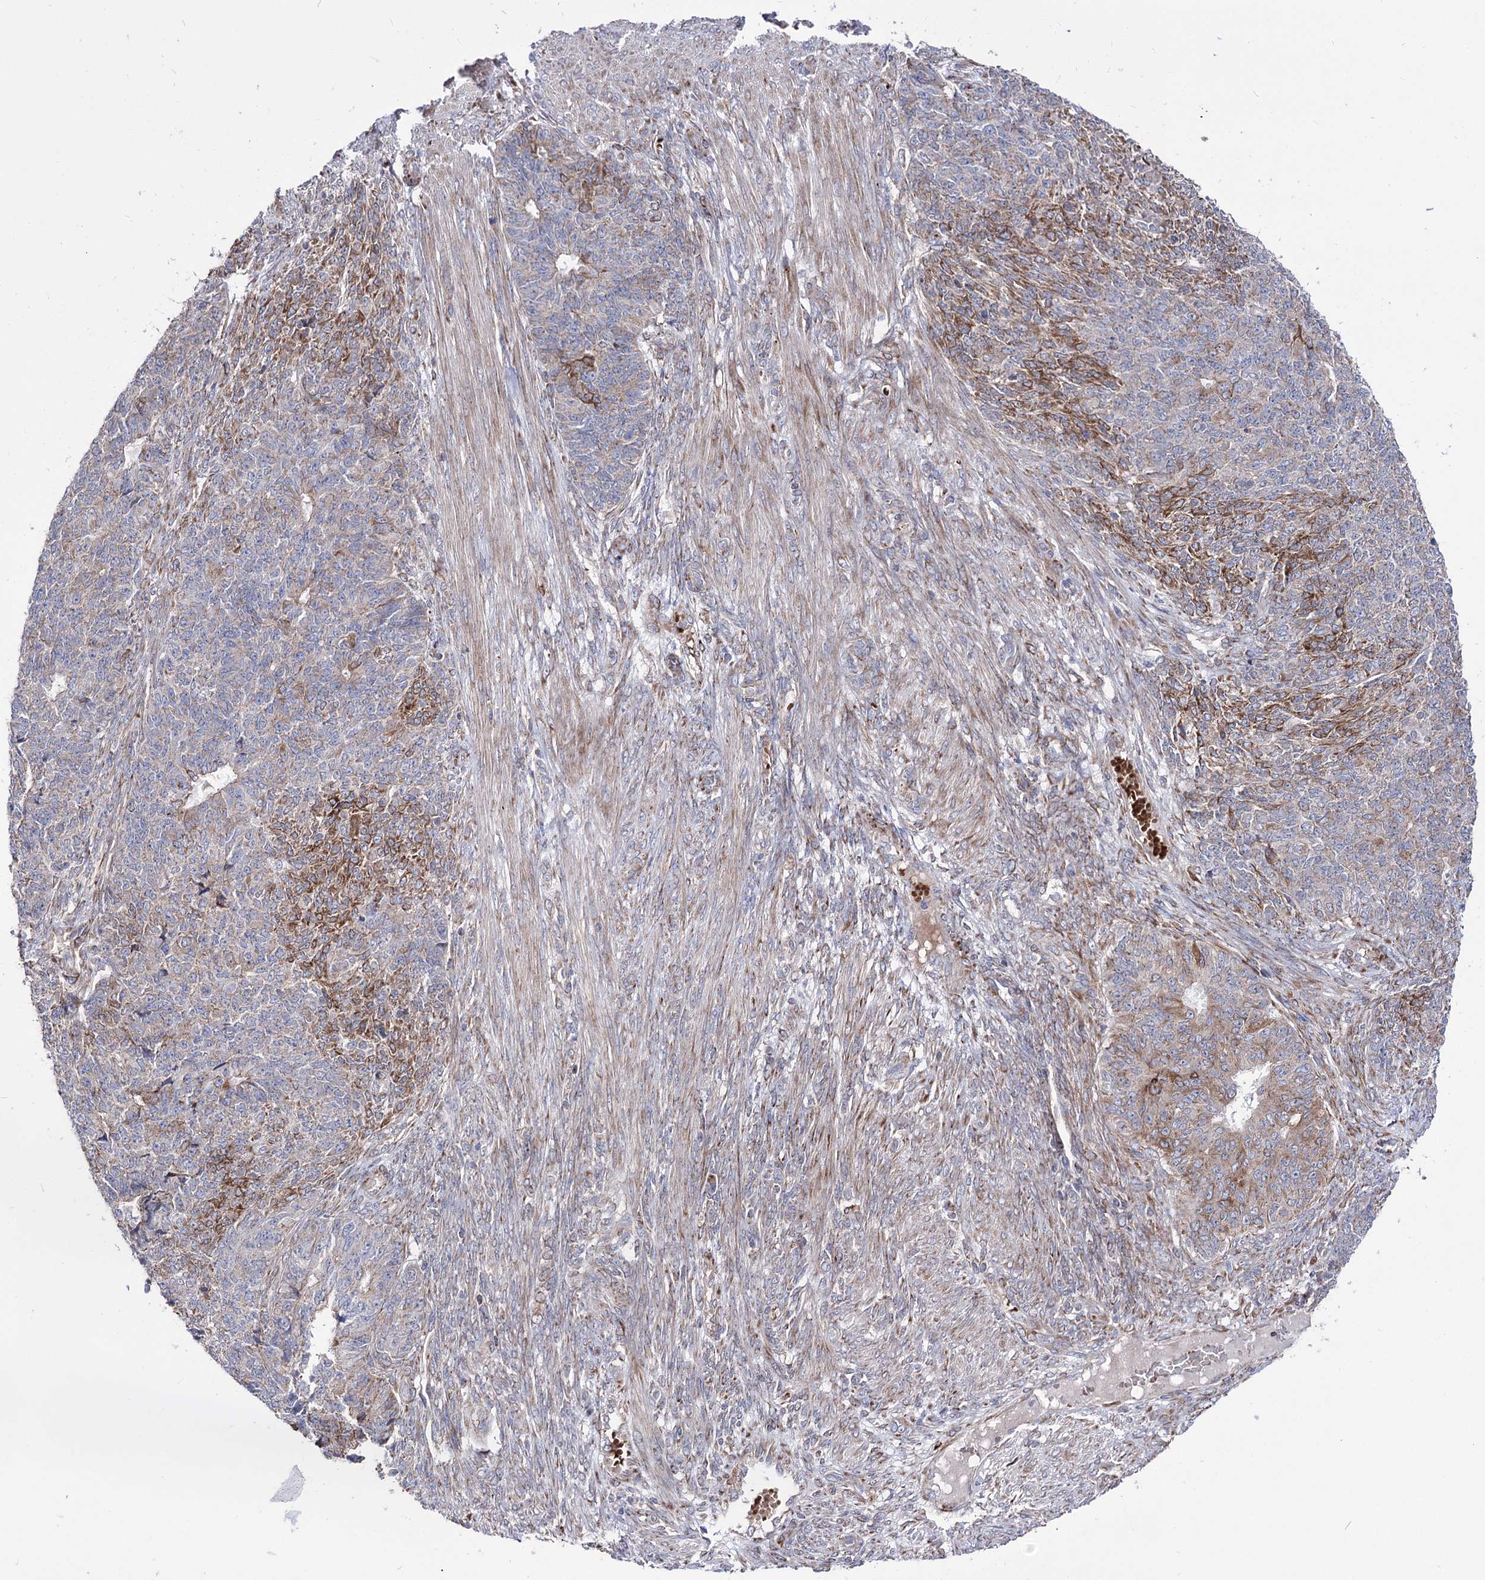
{"staining": {"intensity": "moderate", "quantity": "25%-75%", "location": "cytoplasmic/membranous"}, "tissue": "endometrial cancer", "cell_type": "Tumor cells", "image_type": "cancer", "snomed": [{"axis": "morphology", "description": "Adenocarcinoma, NOS"}, {"axis": "topography", "description": "Endometrium"}], "caption": "IHC staining of adenocarcinoma (endometrial), which reveals medium levels of moderate cytoplasmic/membranous positivity in about 25%-75% of tumor cells indicating moderate cytoplasmic/membranous protein expression. The staining was performed using DAB (3,3'-diaminobenzidine) (brown) for protein detection and nuclei were counterstained in hematoxylin (blue).", "gene": "OSBPL5", "patient": {"sex": "female", "age": 32}}